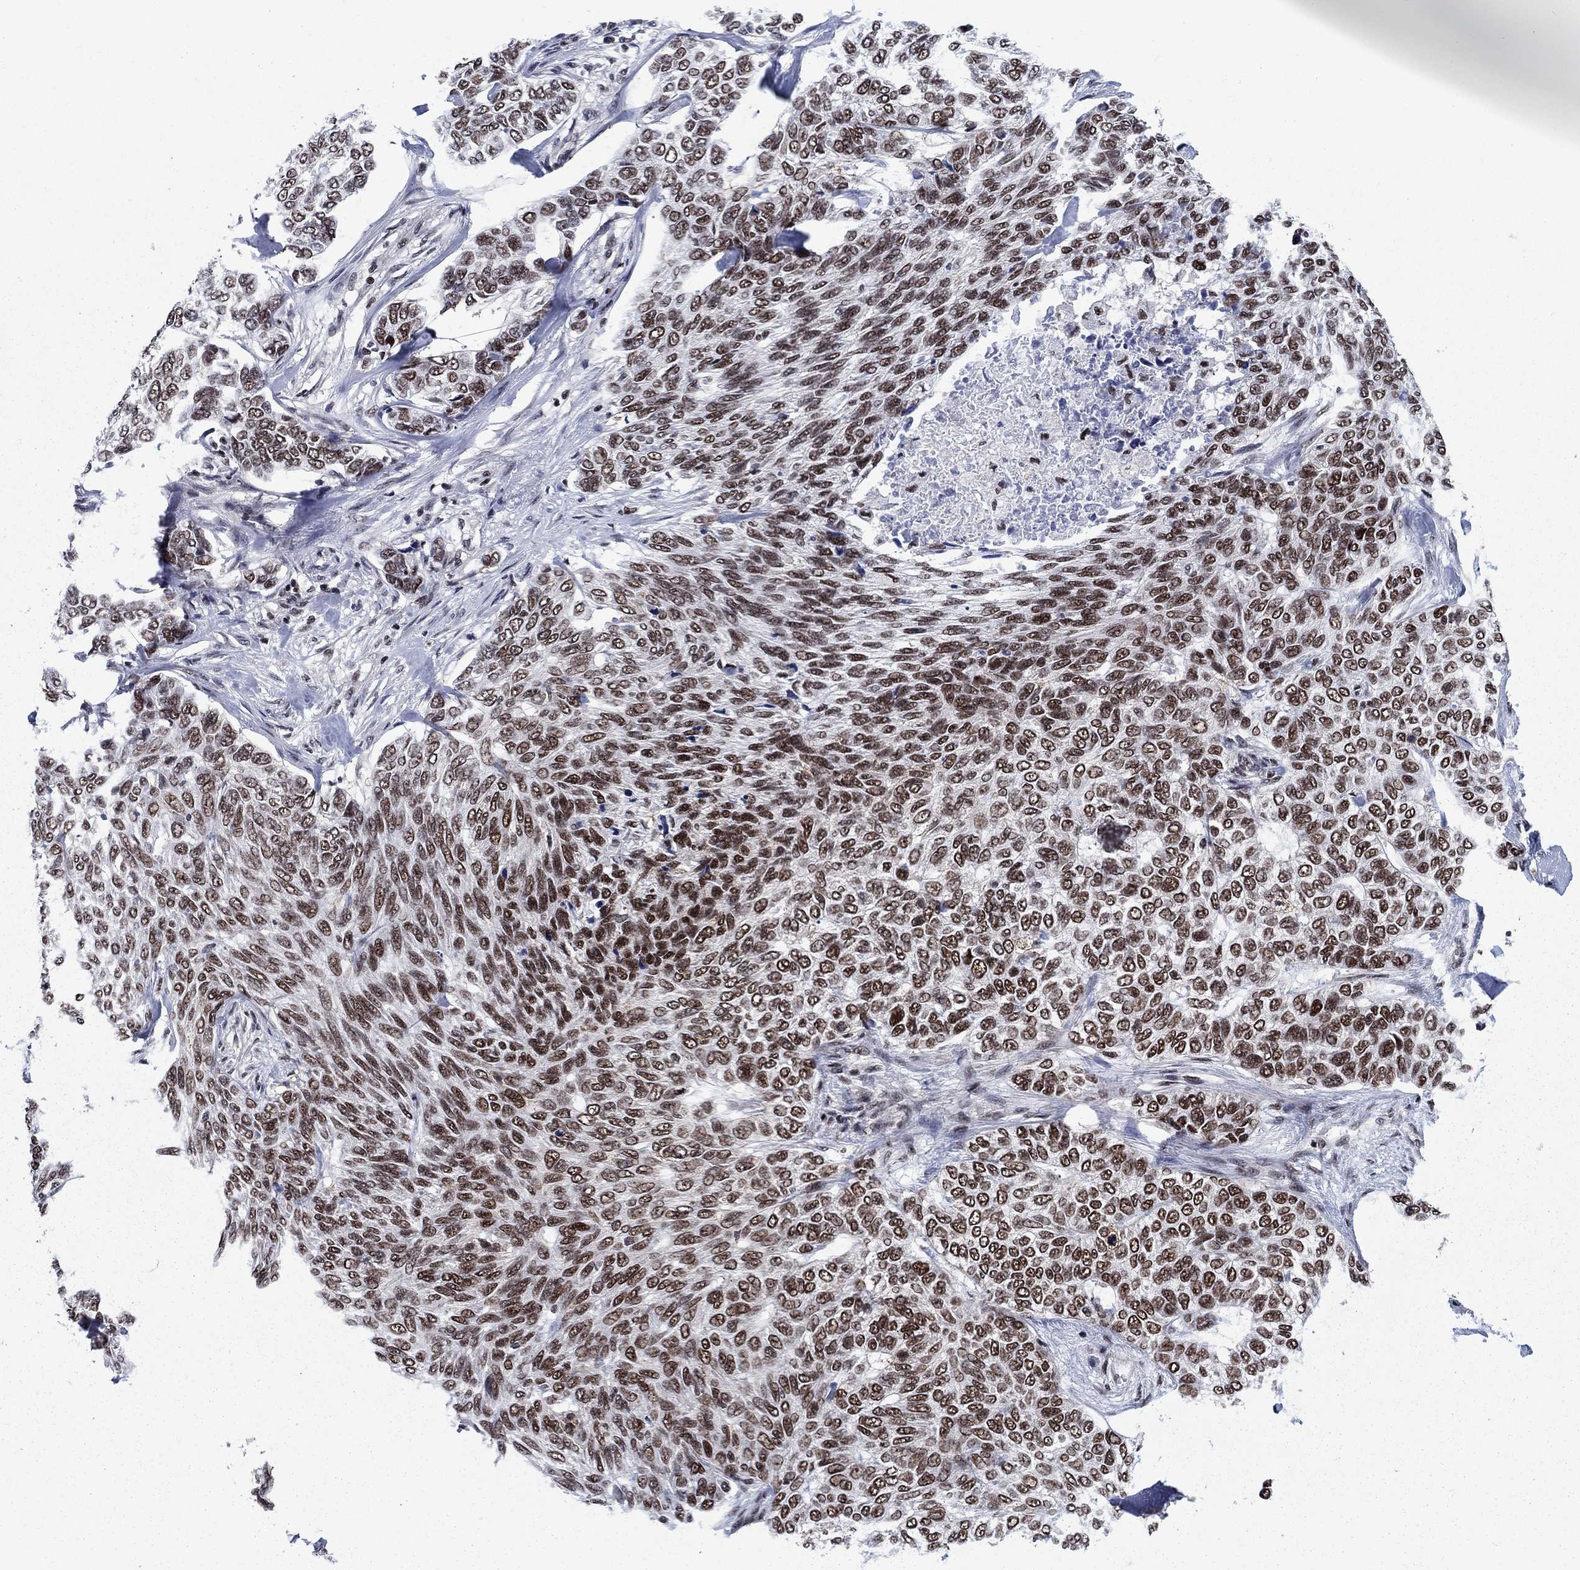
{"staining": {"intensity": "strong", "quantity": "25%-75%", "location": "nuclear"}, "tissue": "skin cancer", "cell_type": "Tumor cells", "image_type": "cancer", "snomed": [{"axis": "morphology", "description": "Basal cell carcinoma"}, {"axis": "topography", "description": "Skin"}], "caption": "This is an image of immunohistochemistry staining of skin basal cell carcinoma, which shows strong staining in the nuclear of tumor cells.", "gene": "RPRD1B", "patient": {"sex": "female", "age": 65}}